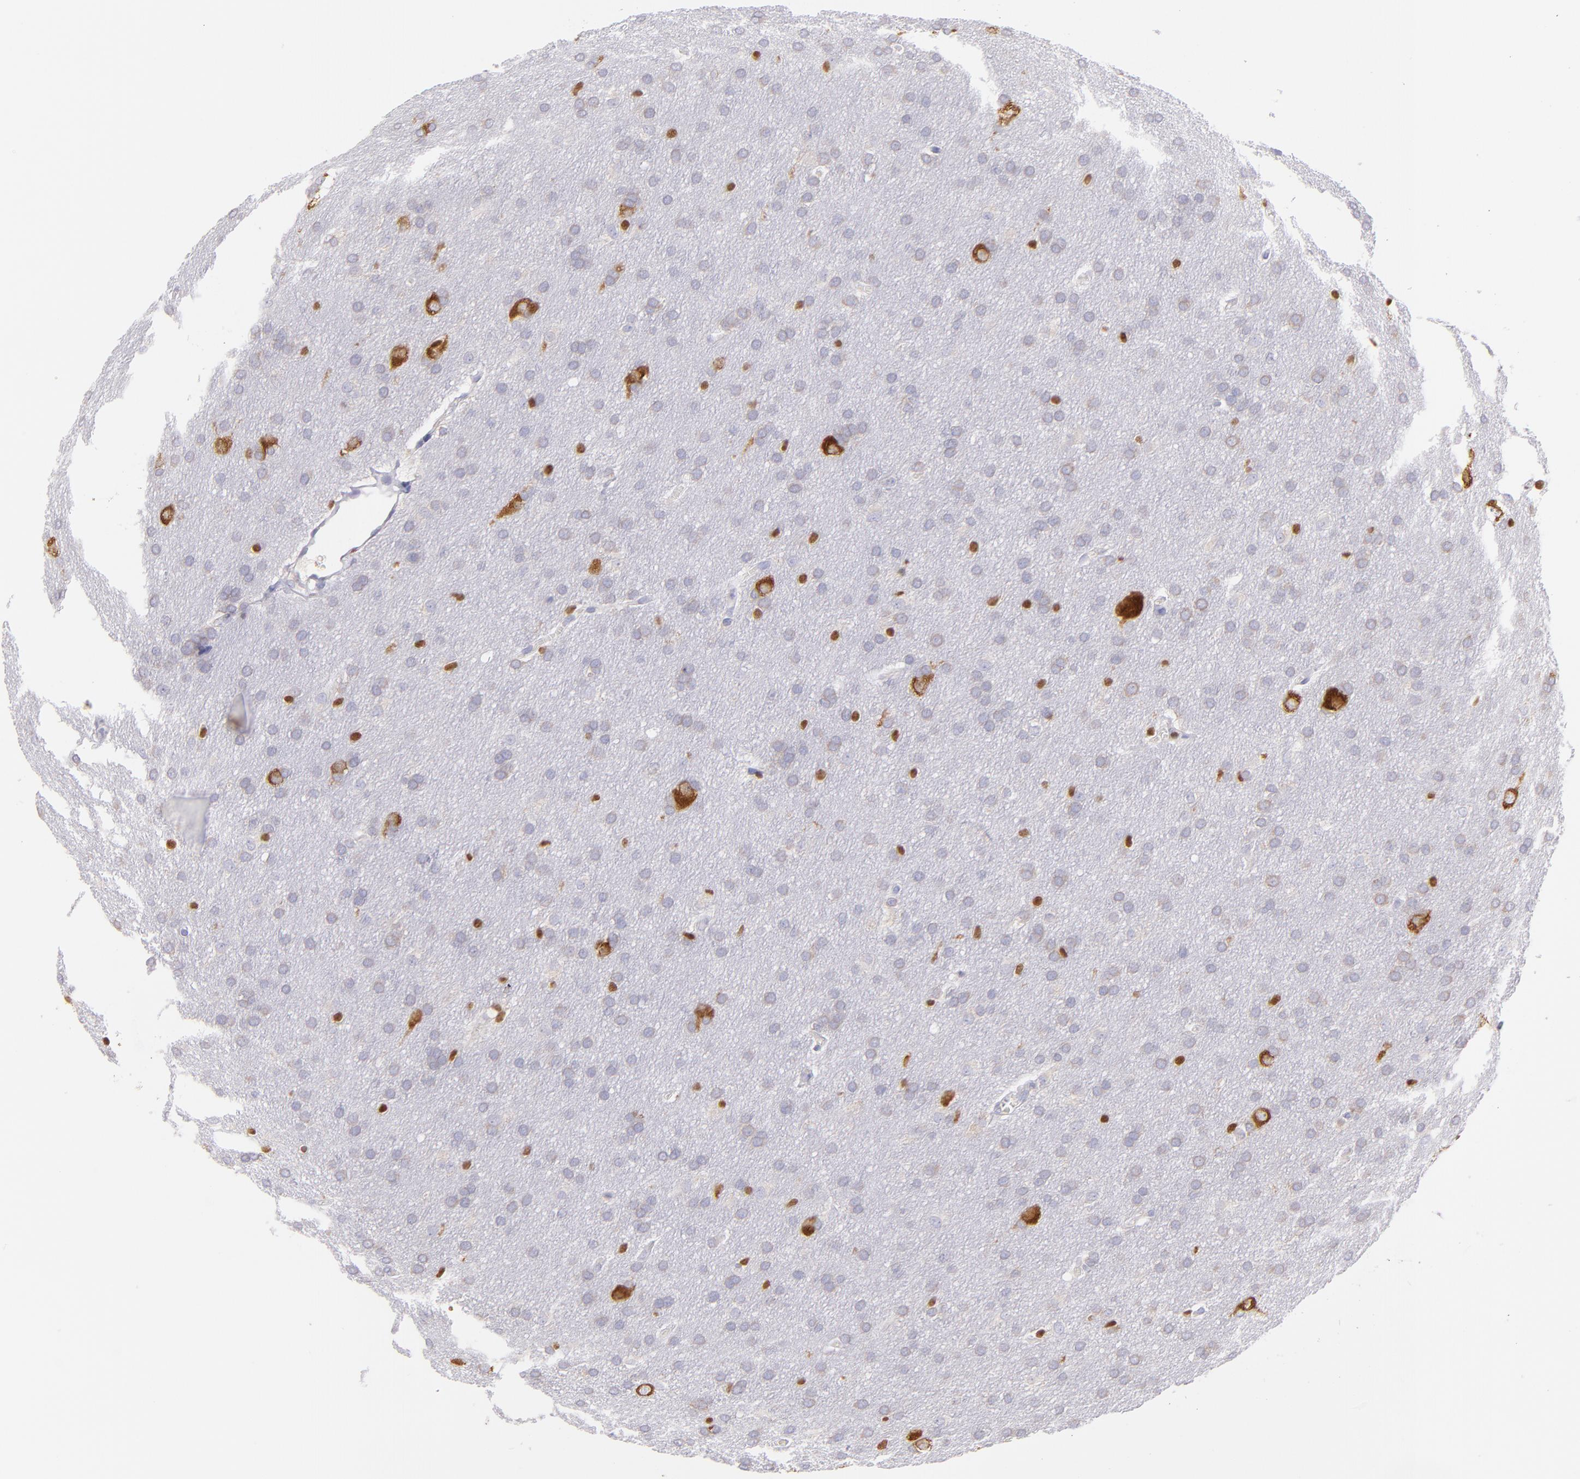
{"staining": {"intensity": "moderate", "quantity": "<25%", "location": "nuclear"}, "tissue": "glioma", "cell_type": "Tumor cells", "image_type": "cancer", "snomed": [{"axis": "morphology", "description": "Glioma, malignant, Low grade"}, {"axis": "topography", "description": "Brain"}], "caption": "Immunohistochemistry staining of malignant low-grade glioma, which shows low levels of moderate nuclear staining in approximately <25% of tumor cells indicating moderate nuclear protein positivity. The staining was performed using DAB (brown) for protein detection and nuclei were counterstained in hematoxylin (blue).", "gene": "IRF8", "patient": {"sex": "female", "age": 32}}